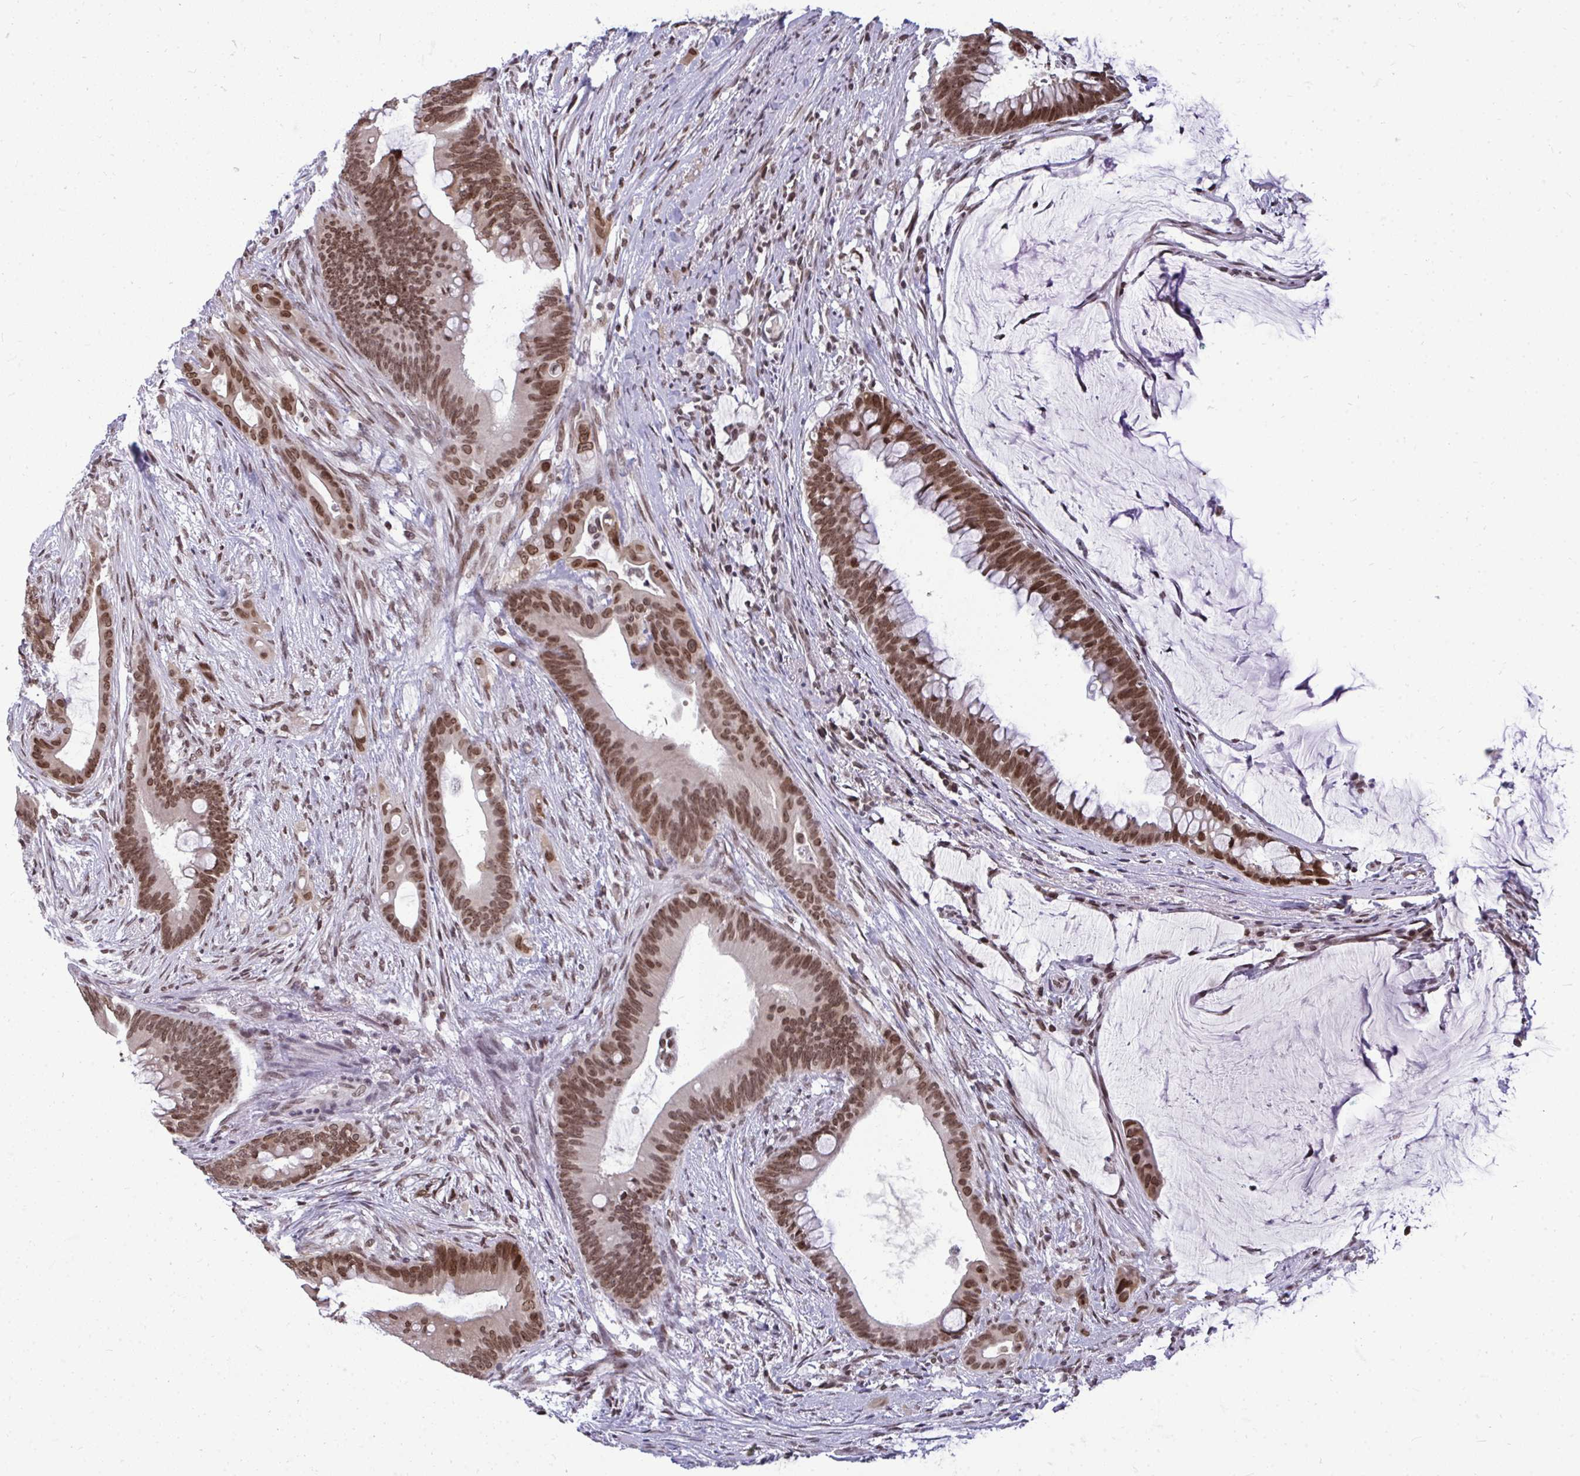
{"staining": {"intensity": "moderate", "quantity": ">75%", "location": "nuclear"}, "tissue": "colorectal cancer", "cell_type": "Tumor cells", "image_type": "cancer", "snomed": [{"axis": "morphology", "description": "Adenocarcinoma, NOS"}, {"axis": "topography", "description": "Colon"}], "caption": "IHC micrograph of human colorectal adenocarcinoma stained for a protein (brown), which displays medium levels of moderate nuclear staining in about >75% of tumor cells.", "gene": "JPT1", "patient": {"sex": "male", "age": 62}}